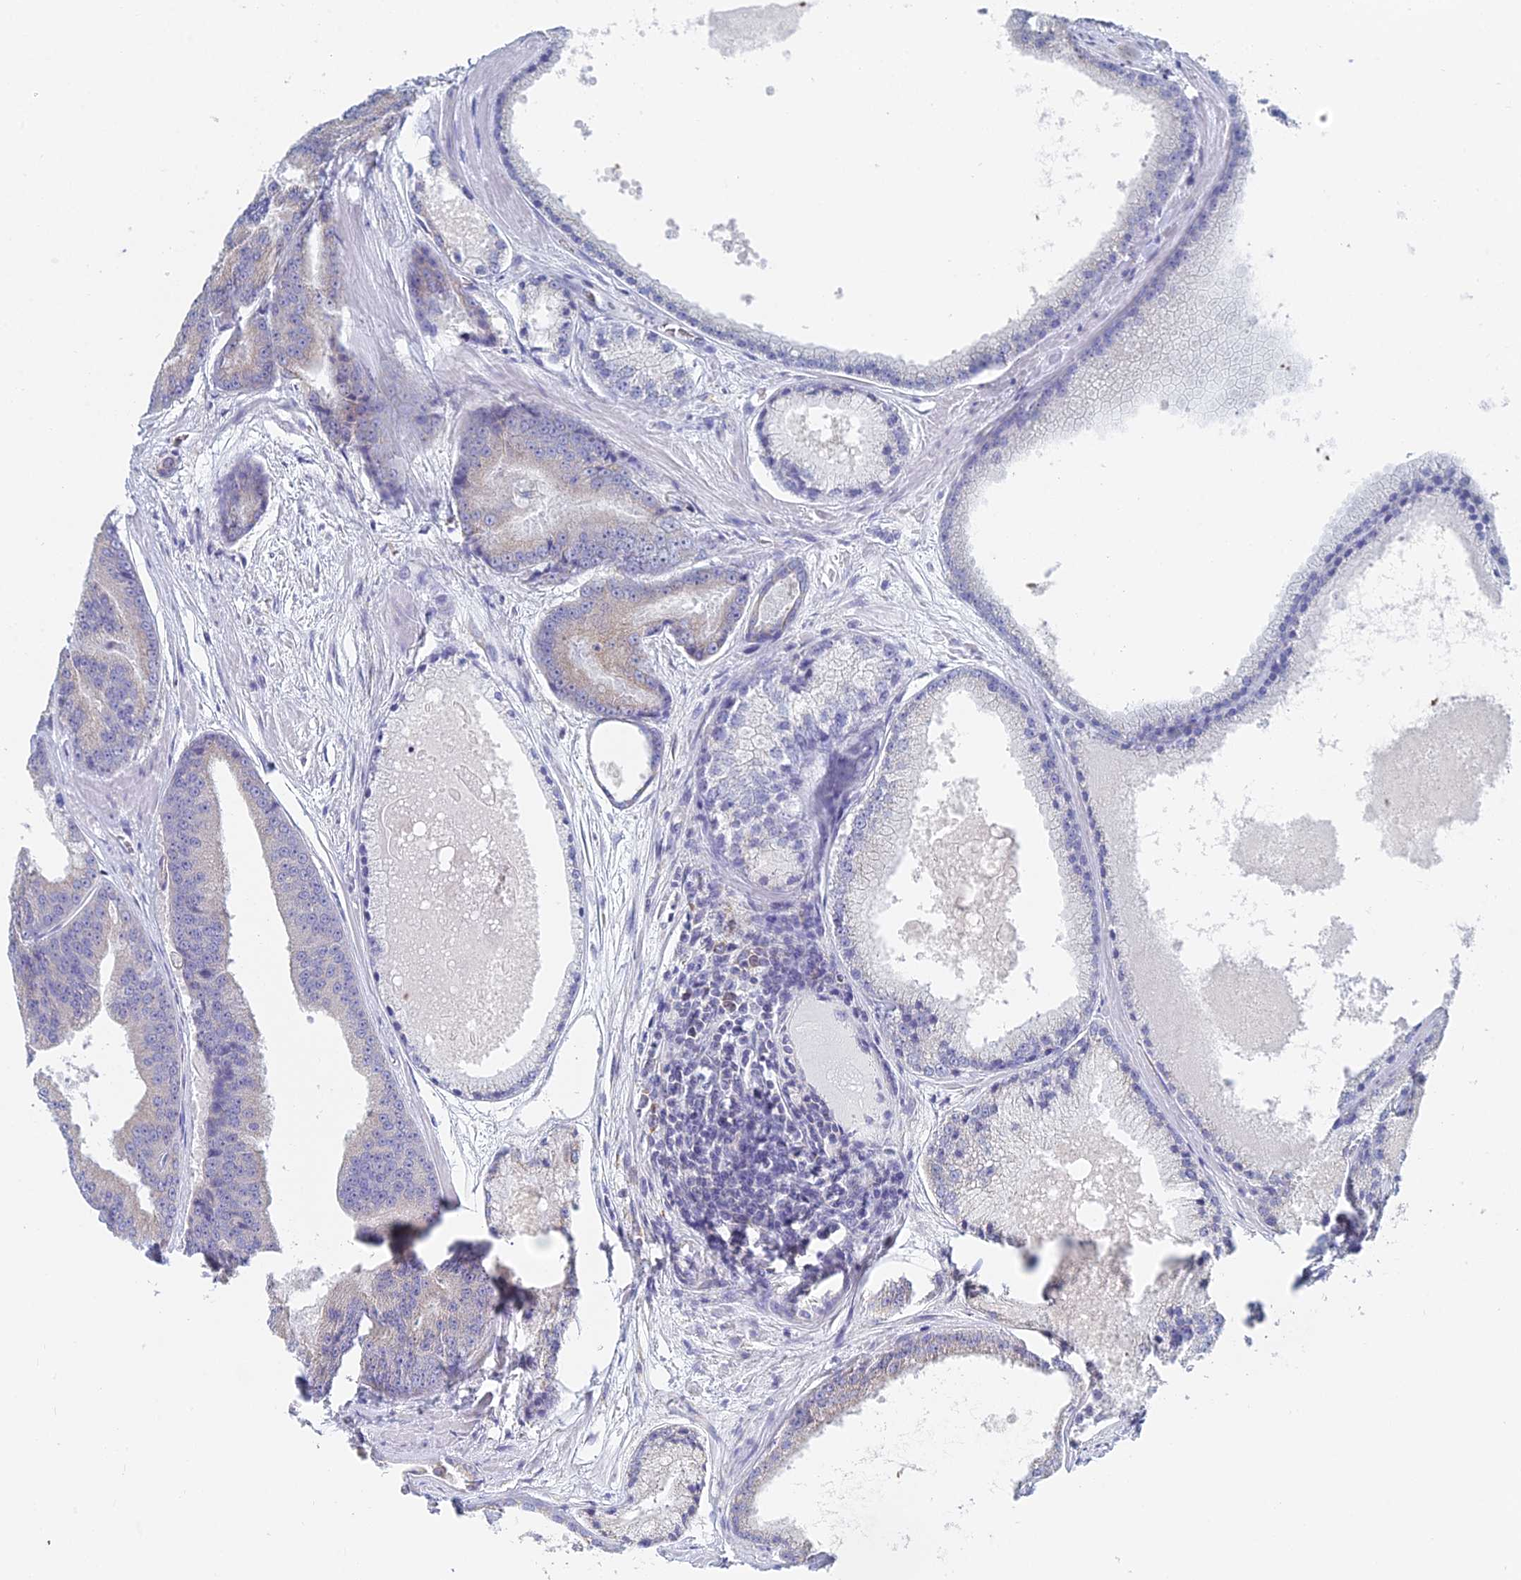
{"staining": {"intensity": "weak", "quantity": "25%-75%", "location": "cytoplasmic/membranous"}, "tissue": "prostate cancer", "cell_type": "Tumor cells", "image_type": "cancer", "snomed": [{"axis": "morphology", "description": "Adenocarcinoma, High grade"}, {"axis": "topography", "description": "Prostate"}], "caption": "Protein expression analysis of prostate cancer reveals weak cytoplasmic/membranous staining in approximately 25%-75% of tumor cells.", "gene": "CRACR2B", "patient": {"sex": "male", "age": 61}}